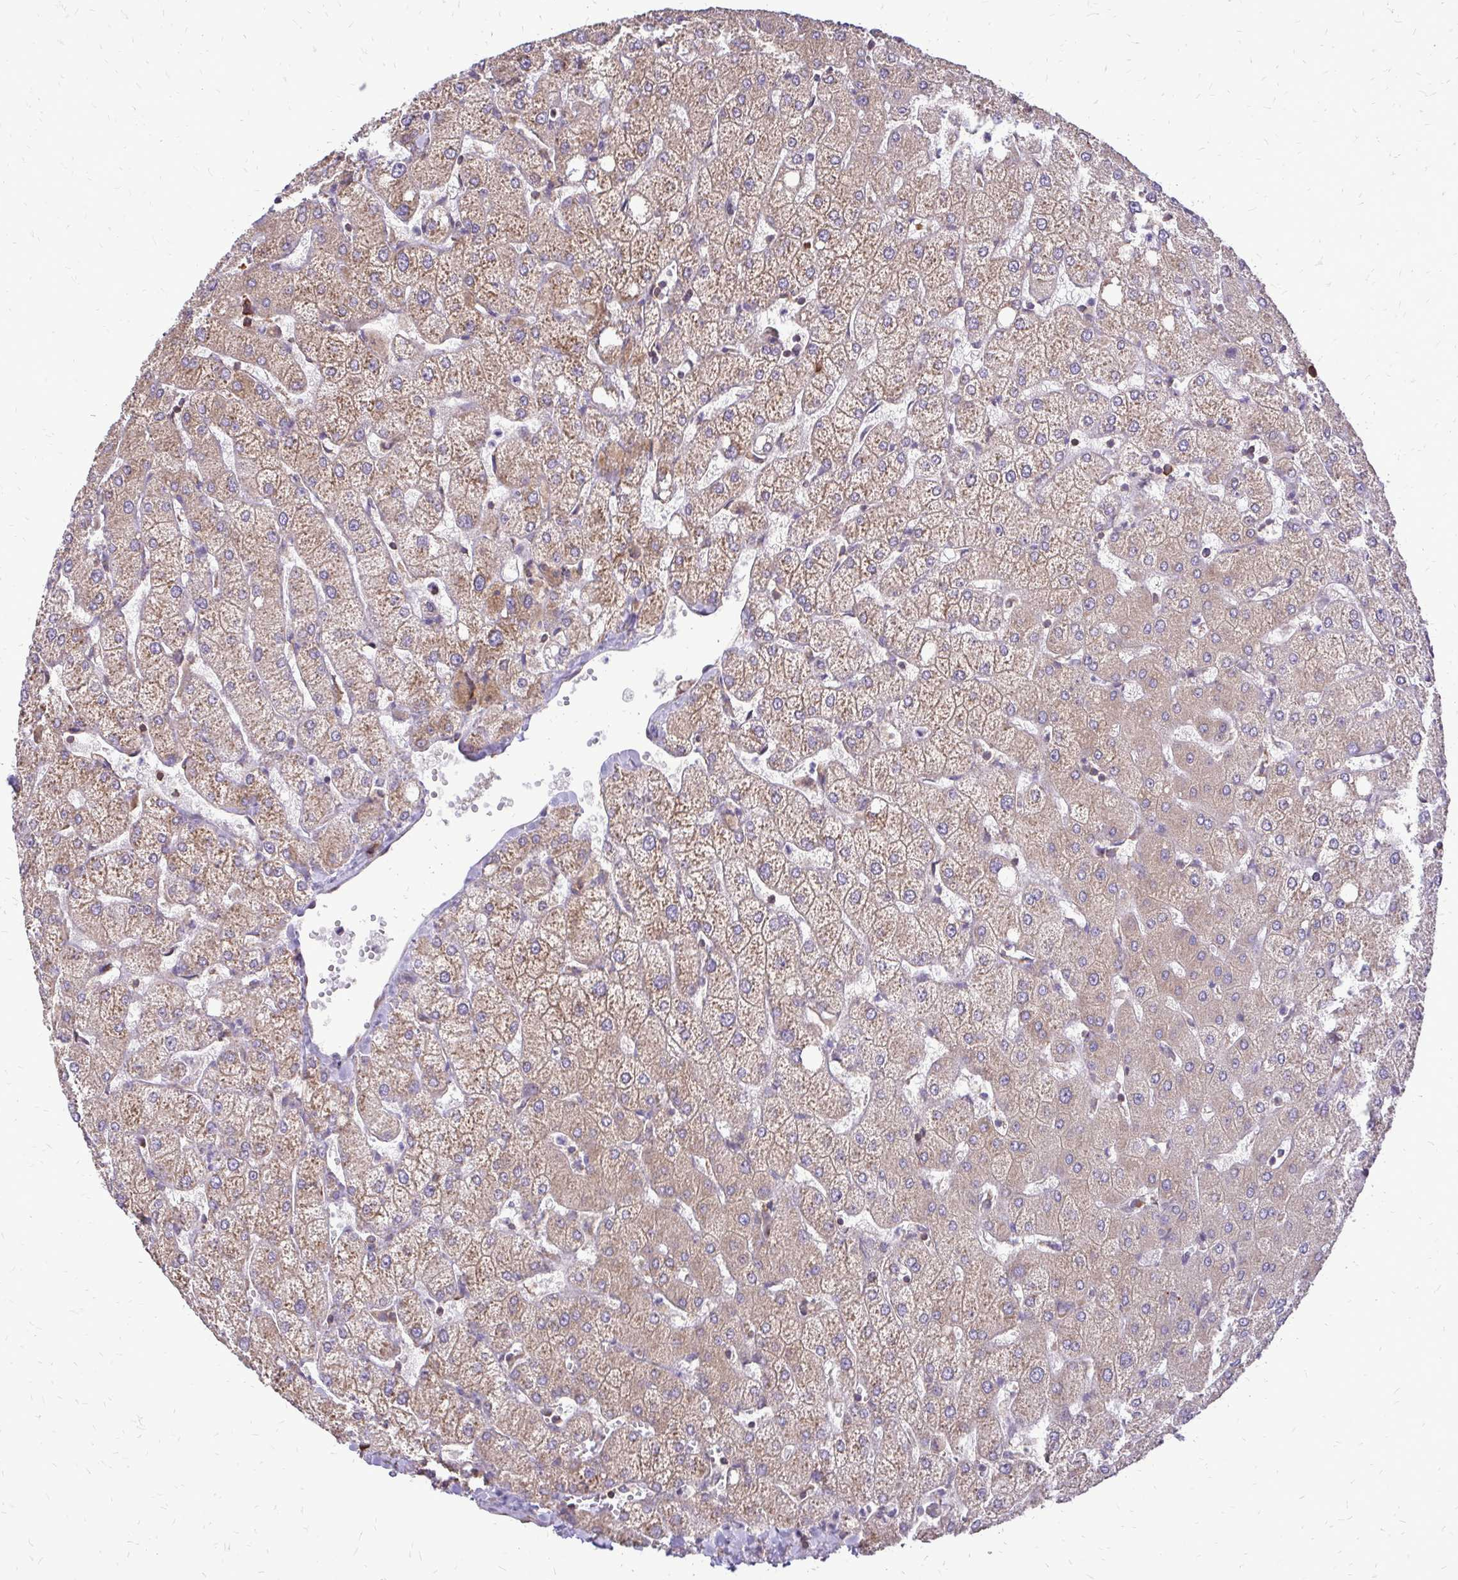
{"staining": {"intensity": "negative", "quantity": "none", "location": "none"}, "tissue": "liver", "cell_type": "Cholangiocytes", "image_type": "normal", "snomed": [{"axis": "morphology", "description": "Normal tissue, NOS"}, {"axis": "topography", "description": "Liver"}], "caption": "This is a image of immunohistochemistry staining of unremarkable liver, which shows no staining in cholangiocytes.", "gene": "RPS3", "patient": {"sex": "female", "age": 54}}